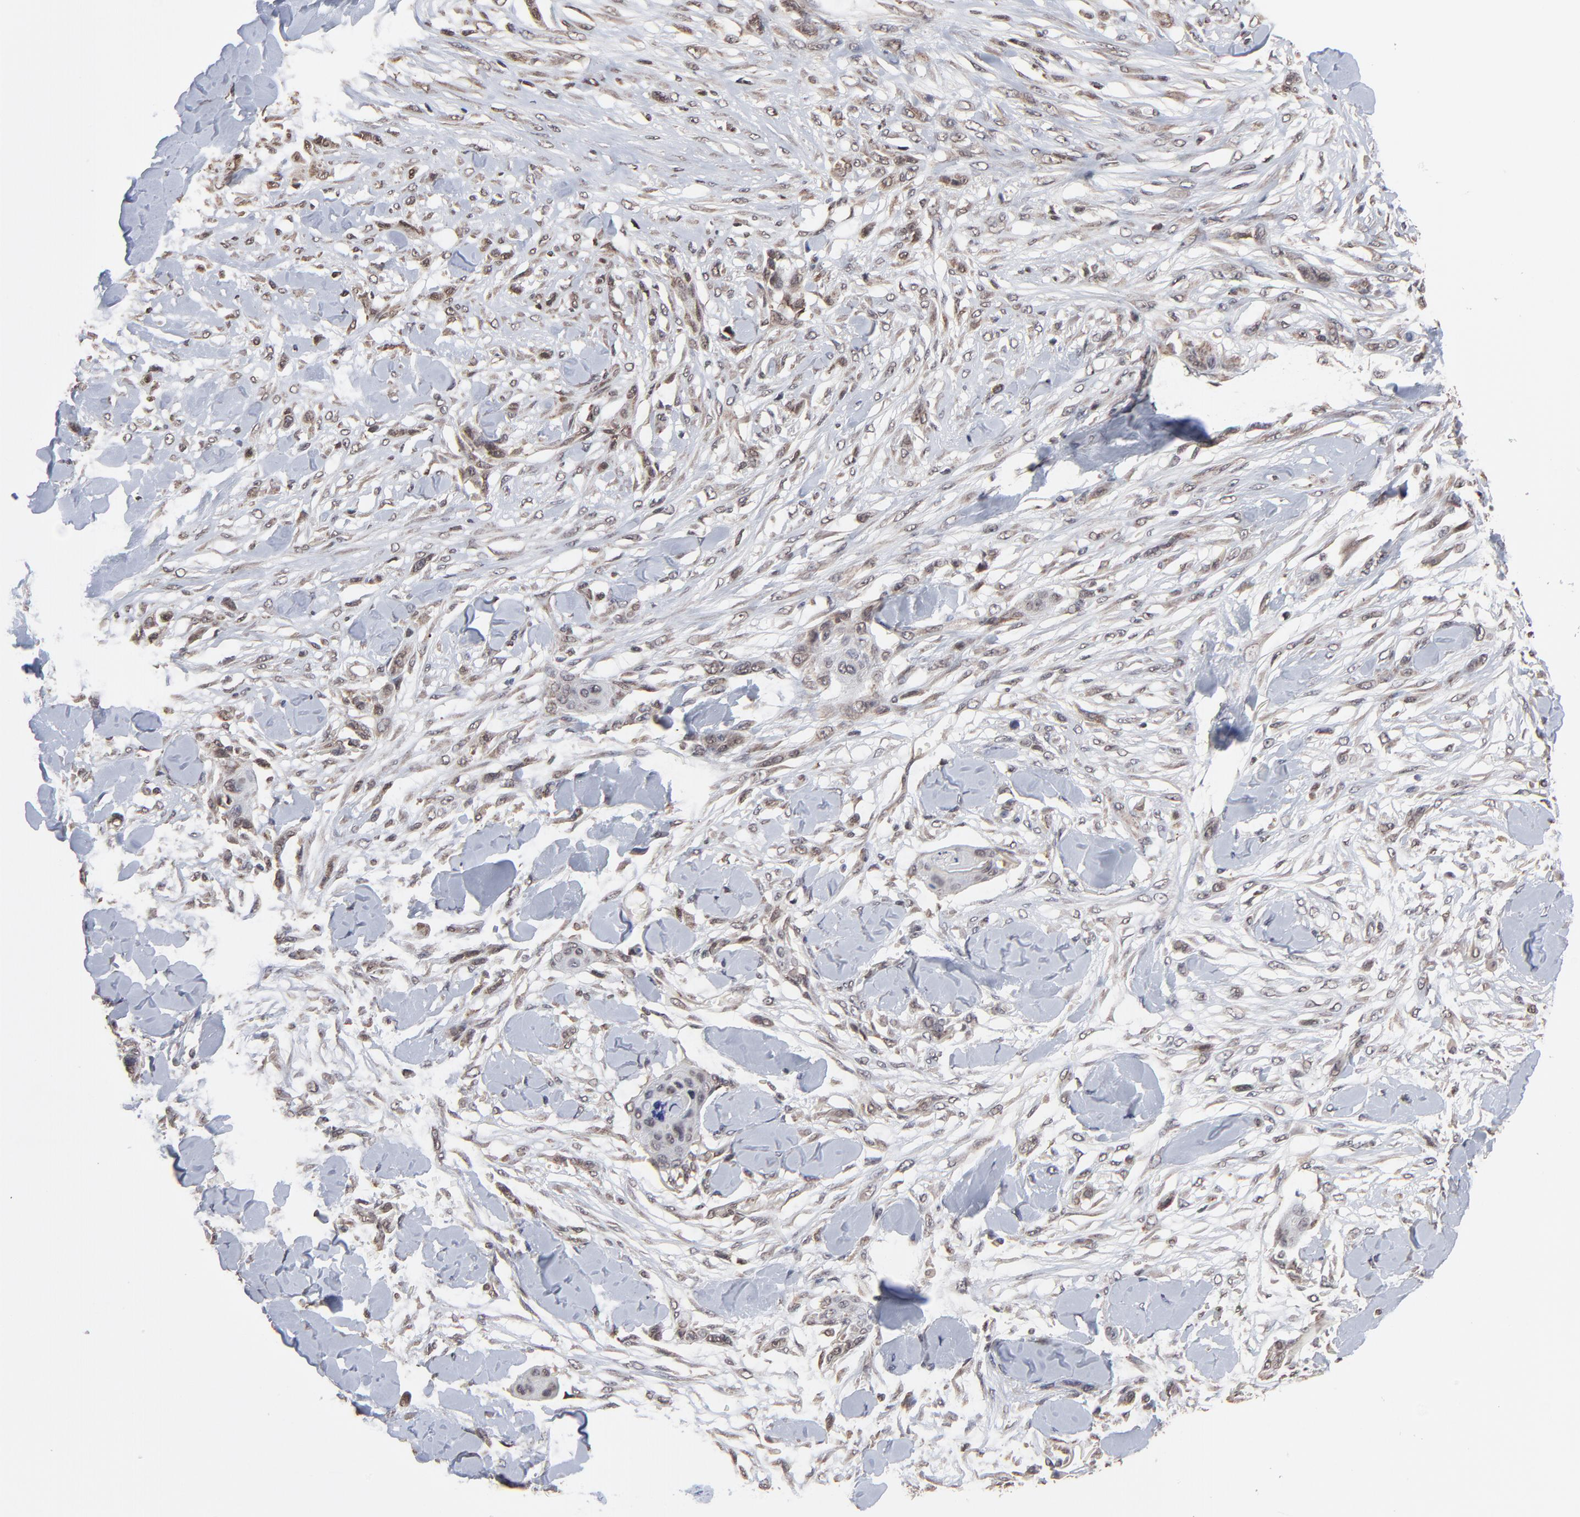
{"staining": {"intensity": "weak", "quantity": "25%-75%", "location": "cytoplasmic/membranous"}, "tissue": "skin cancer", "cell_type": "Tumor cells", "image_type": "cancer", "snomed": [{"axis": "morphology", "description": "Squamous cell carcinoma, NOS"}, {"axis": "topography", "description": "Skin"}], "caption": "IHC (DAB (3,3'-diaminobenzidine)) staining of human skin squamous cell carcinoma shows weak cytoplasmic/membranous protein staining in approximately 25%-75% of tumor cells. The staining was performed using DAB, with brown indicating positive protein expression. Nuclei are stained blue with hematoxylin.", "gene": "CHM", "patient": {"sex": "female", "age": 59}}